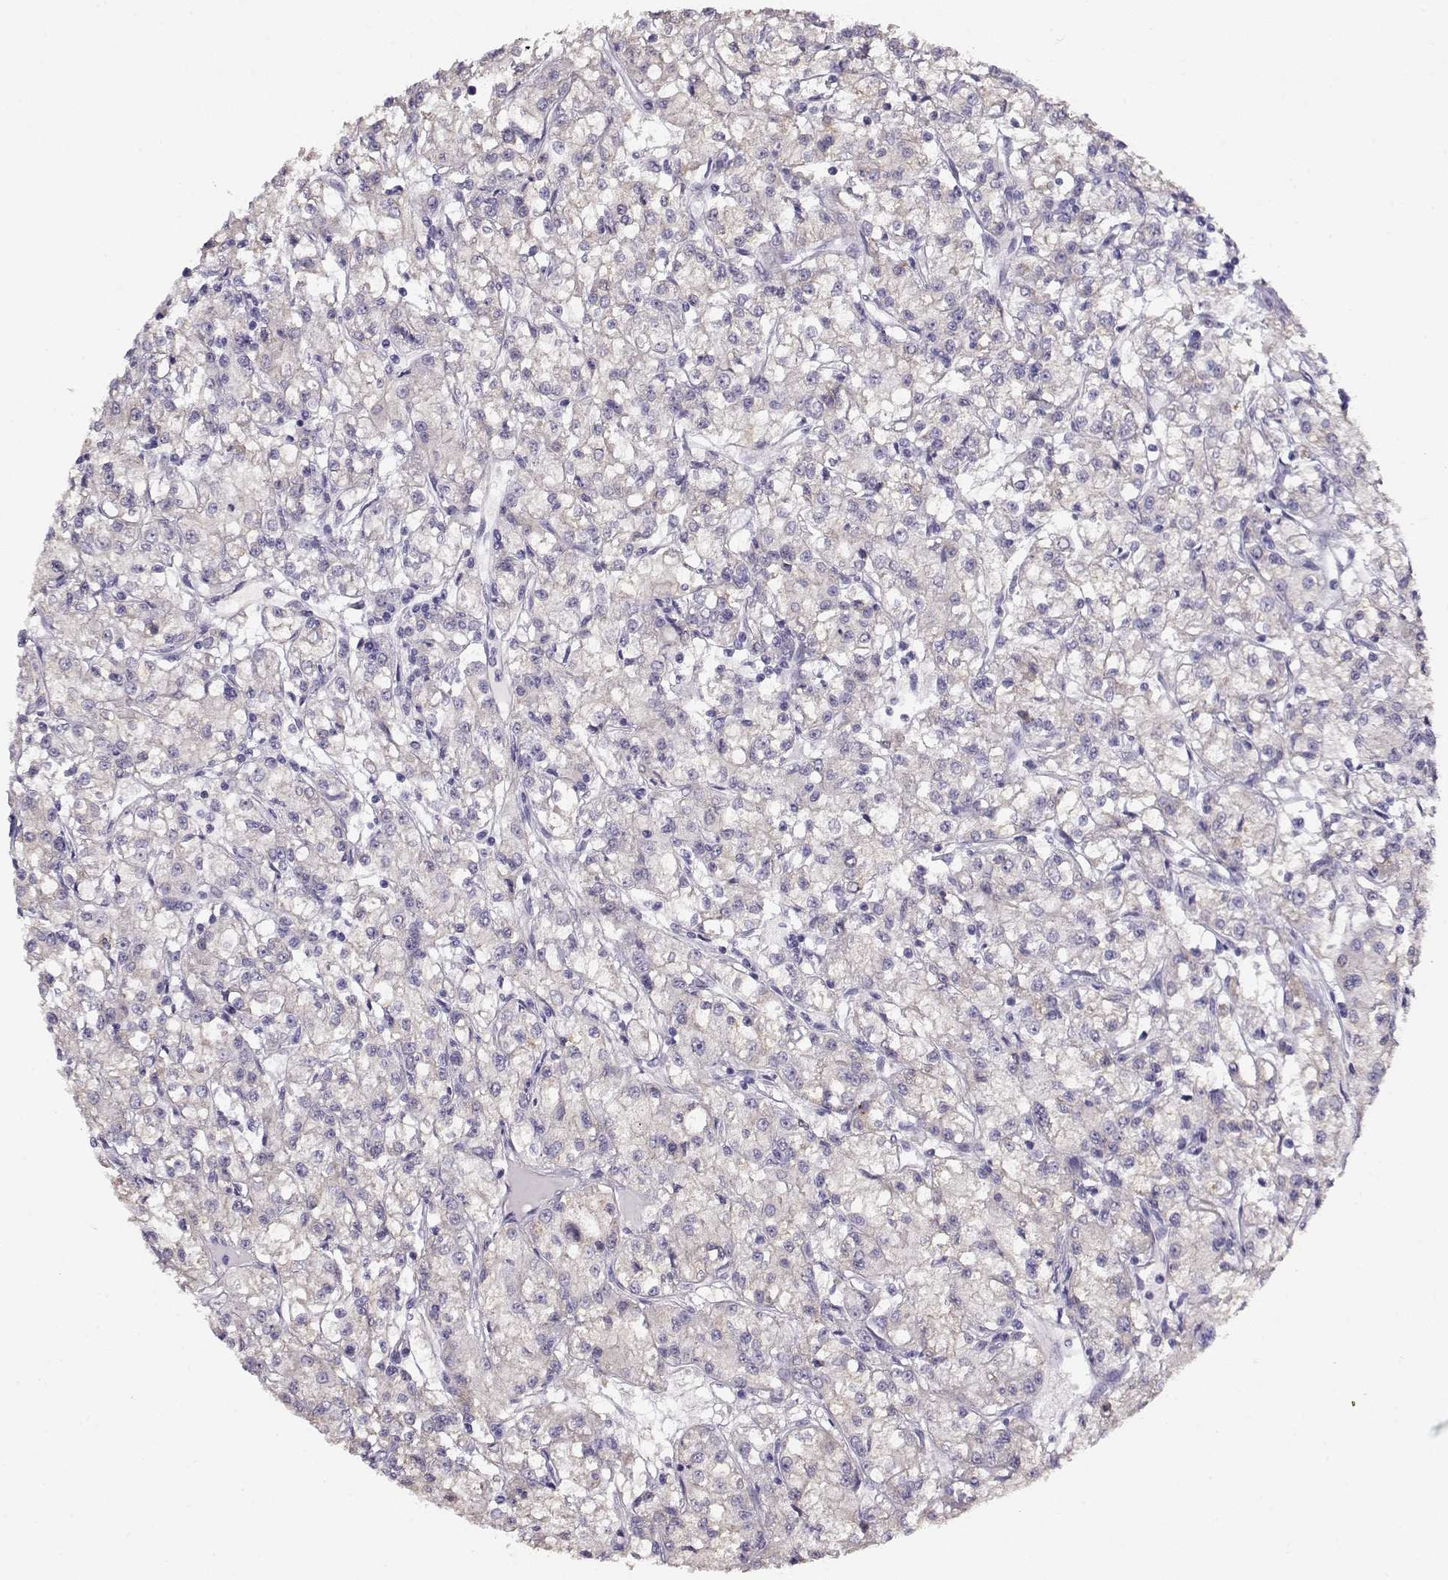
{"staining": {"intensity": "negative", "quantity": "none", "location": "none"}, "tissue": "renal cancer", "cell_type": "Tumor cells", "image_type": "cancer", "snomed": [{"axis": "morphology", "description": "Adenocarcinoma, NOS"}, {"axis": "topography", "description": "Kidney"}], "caption": "Tumor cells are negative for brown protein staining in renal cancer (adenocarcinoma). Nuclei are stained in blue.", "gene": "NDRG4", "patient": {"sex": "female", "age": 59}}